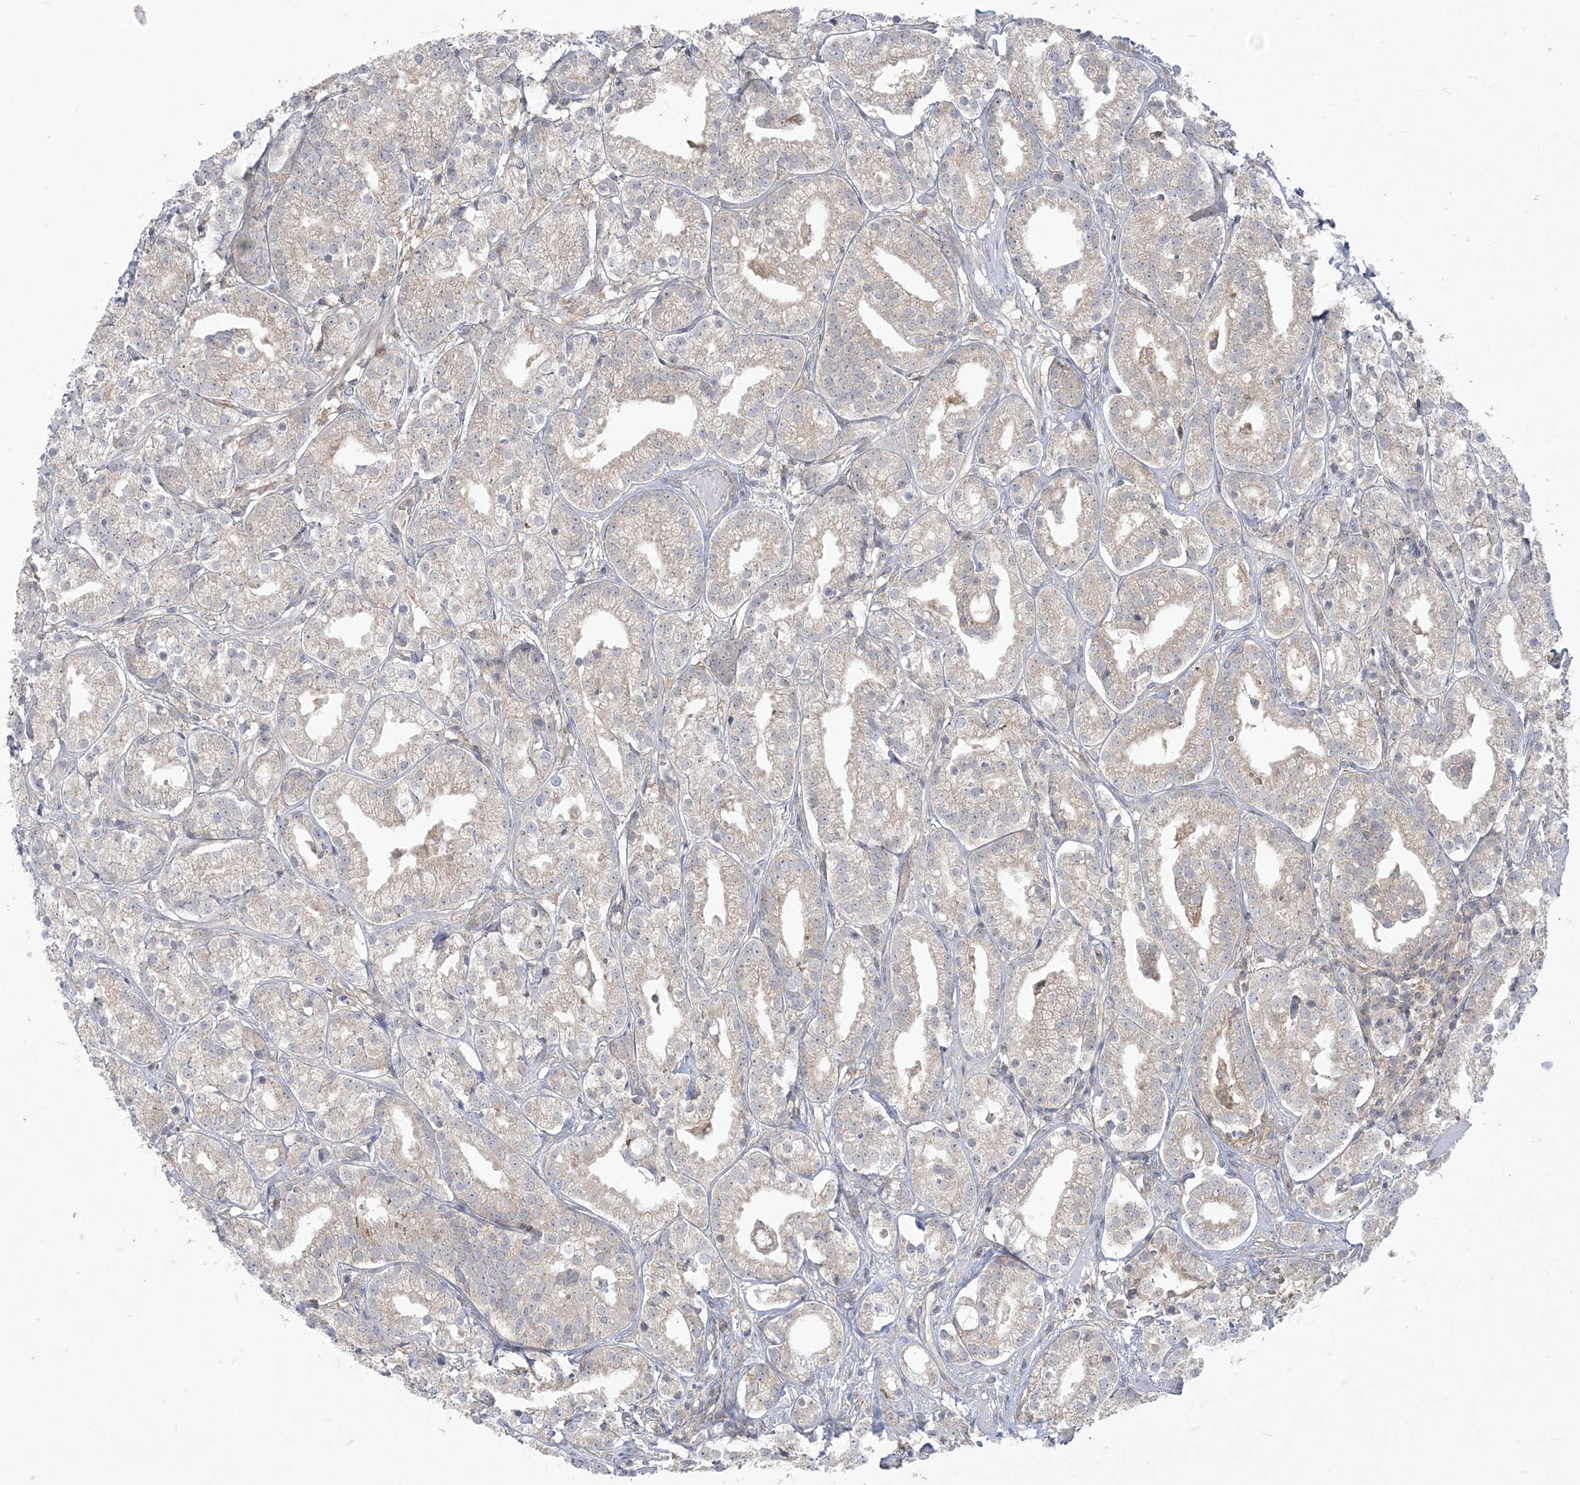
{"staining": {"intensity": "moderate", "quantity": "25%-75%", "location": "cytoplasmic/membranous"}, "tissue": "prostate cancer", "cell_type": "Tumor cells", "image_type": "cancer", "snomed": [{"axis": "morphology", "description": "Adenocarcinoma, High grade"}, {"axis": "topography", "description": "Prostate"}], "caption": "High-power microscopy captured an immunohistochemistry histopathology image of prostate high-grade adenocarcinoma, revealing moderate cytoplasmic/membranous positivity in about 25%-75% of tumor cells. Using DAB (3,3'-diaminobenzidine) (brown) and hematoxylin (blue) stains, captured at high magnification using brightfield microscopy.", "gene": "ZC3H6", "patient": {"sex": "male", "age": 69}}